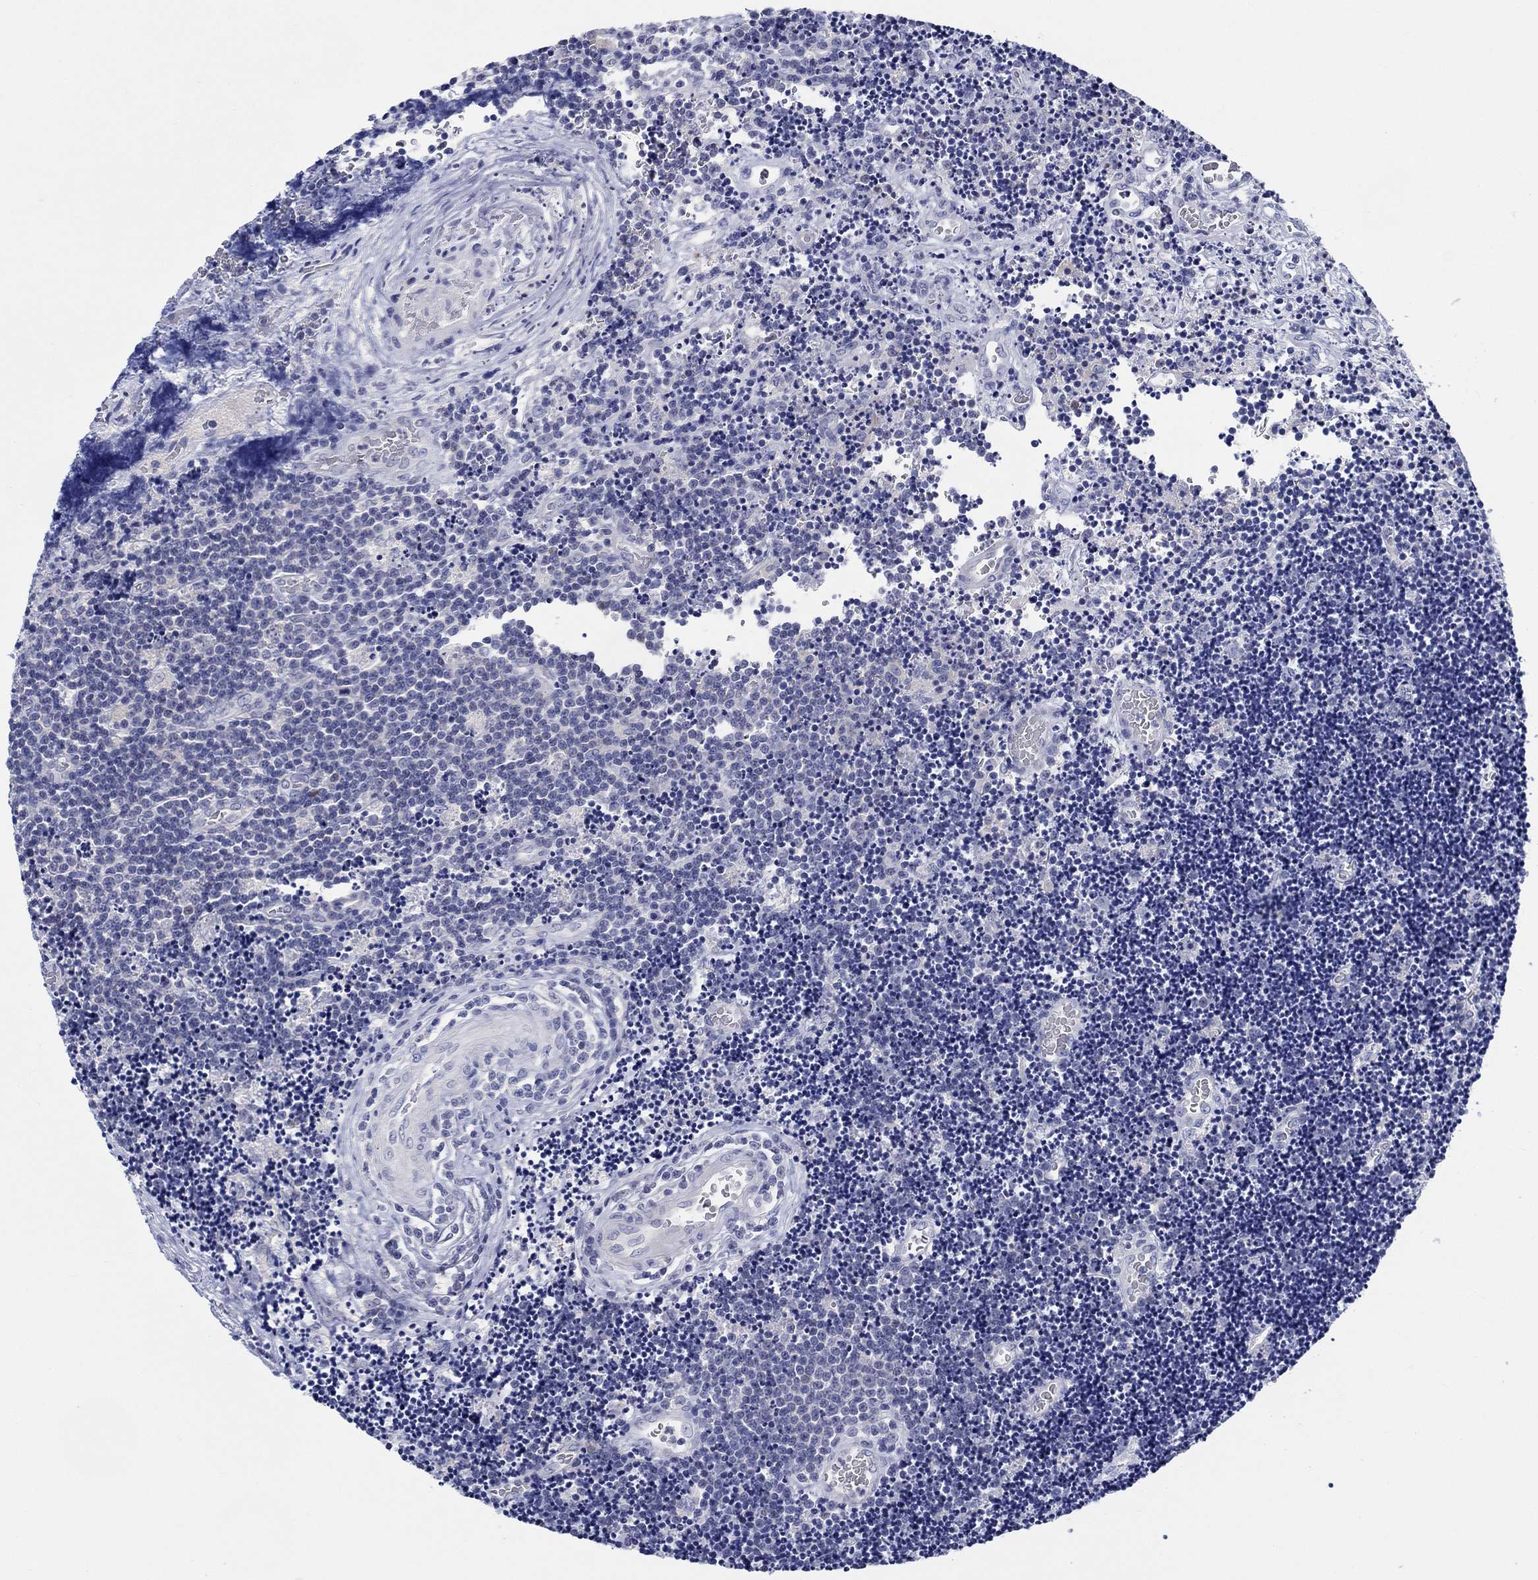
{"staining": {"intensity": "negative", "quantity": "none", "location": "none"}, "tissue": "lymphoma", "cell_type": "Tumor cells", "image_type": "cancer", "snomed": [{"axis": "morphology", "description": "Malignant lymphoma, non-Hodgkin's type, Low grade"}, {"axis": "topography", "description": "Brain"}], "caption": "Tumor cells are negative for brown protein staining in lymphoma.", "gene": "RAP1GAP", "patient": {"sex": "female", "age": 66}}